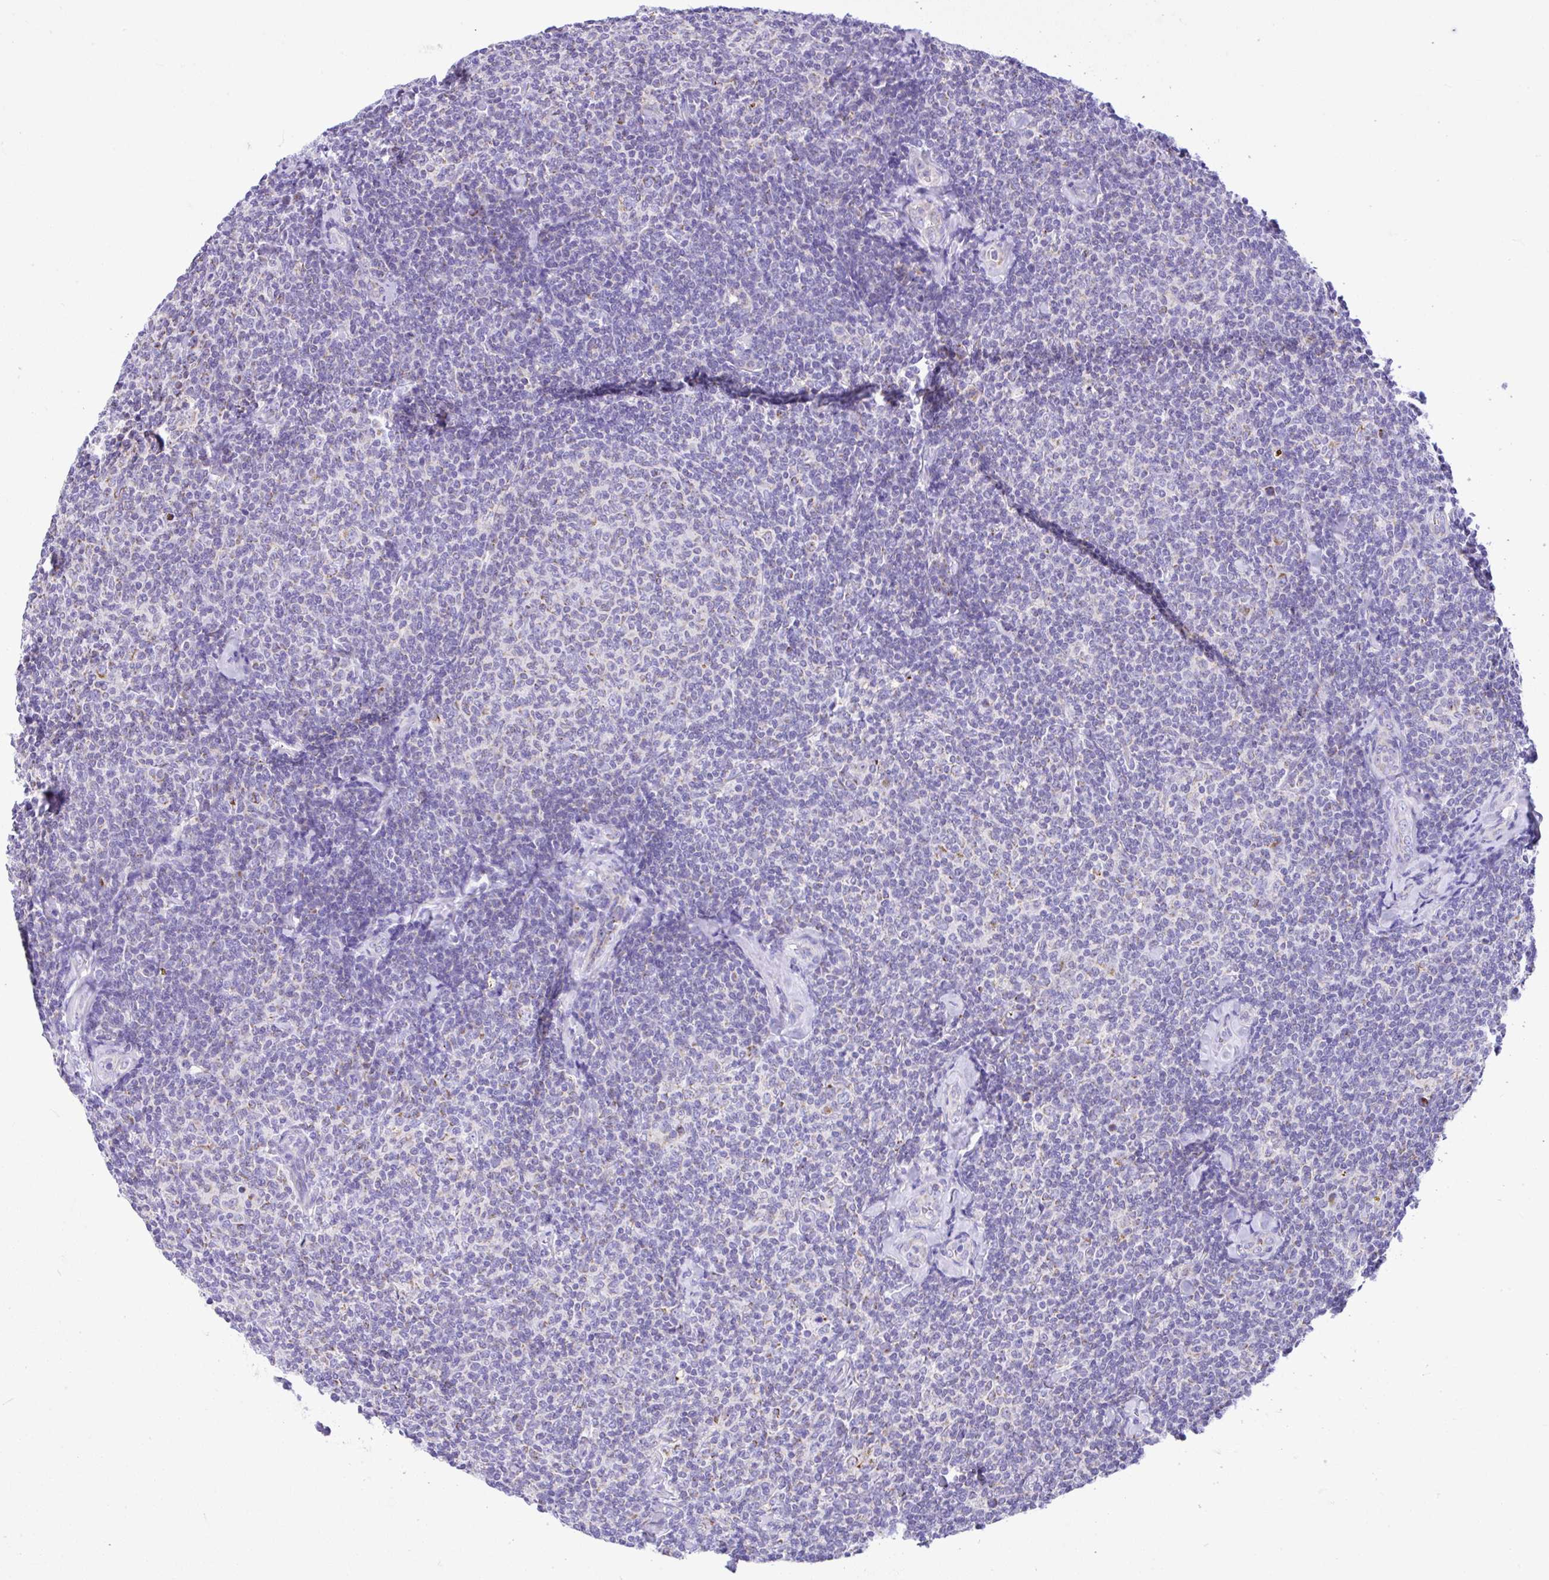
{"staining": {"intensity": "negative", "quantity": "none", "location": "none"}, "tissue": "lymphoma", "cell_type": "Tumor cells", "image_type": "cancer", "snomed": [{"axis": "morphology", "description": "Malignant lymphoma, non-Hodgkin's type, Low grade"}, {"axis": "topography", "description": "Lymph node"}], "caption": "IHC micrograph of neoplastic tissue: human low-grade malignant lymphoma, non-Hodgkin's type stained with DAB demonstrates no significant protein positivity in tumor cells.", "gene": "SLC13A1", "patient": {"sex": "female", "age": 56}}